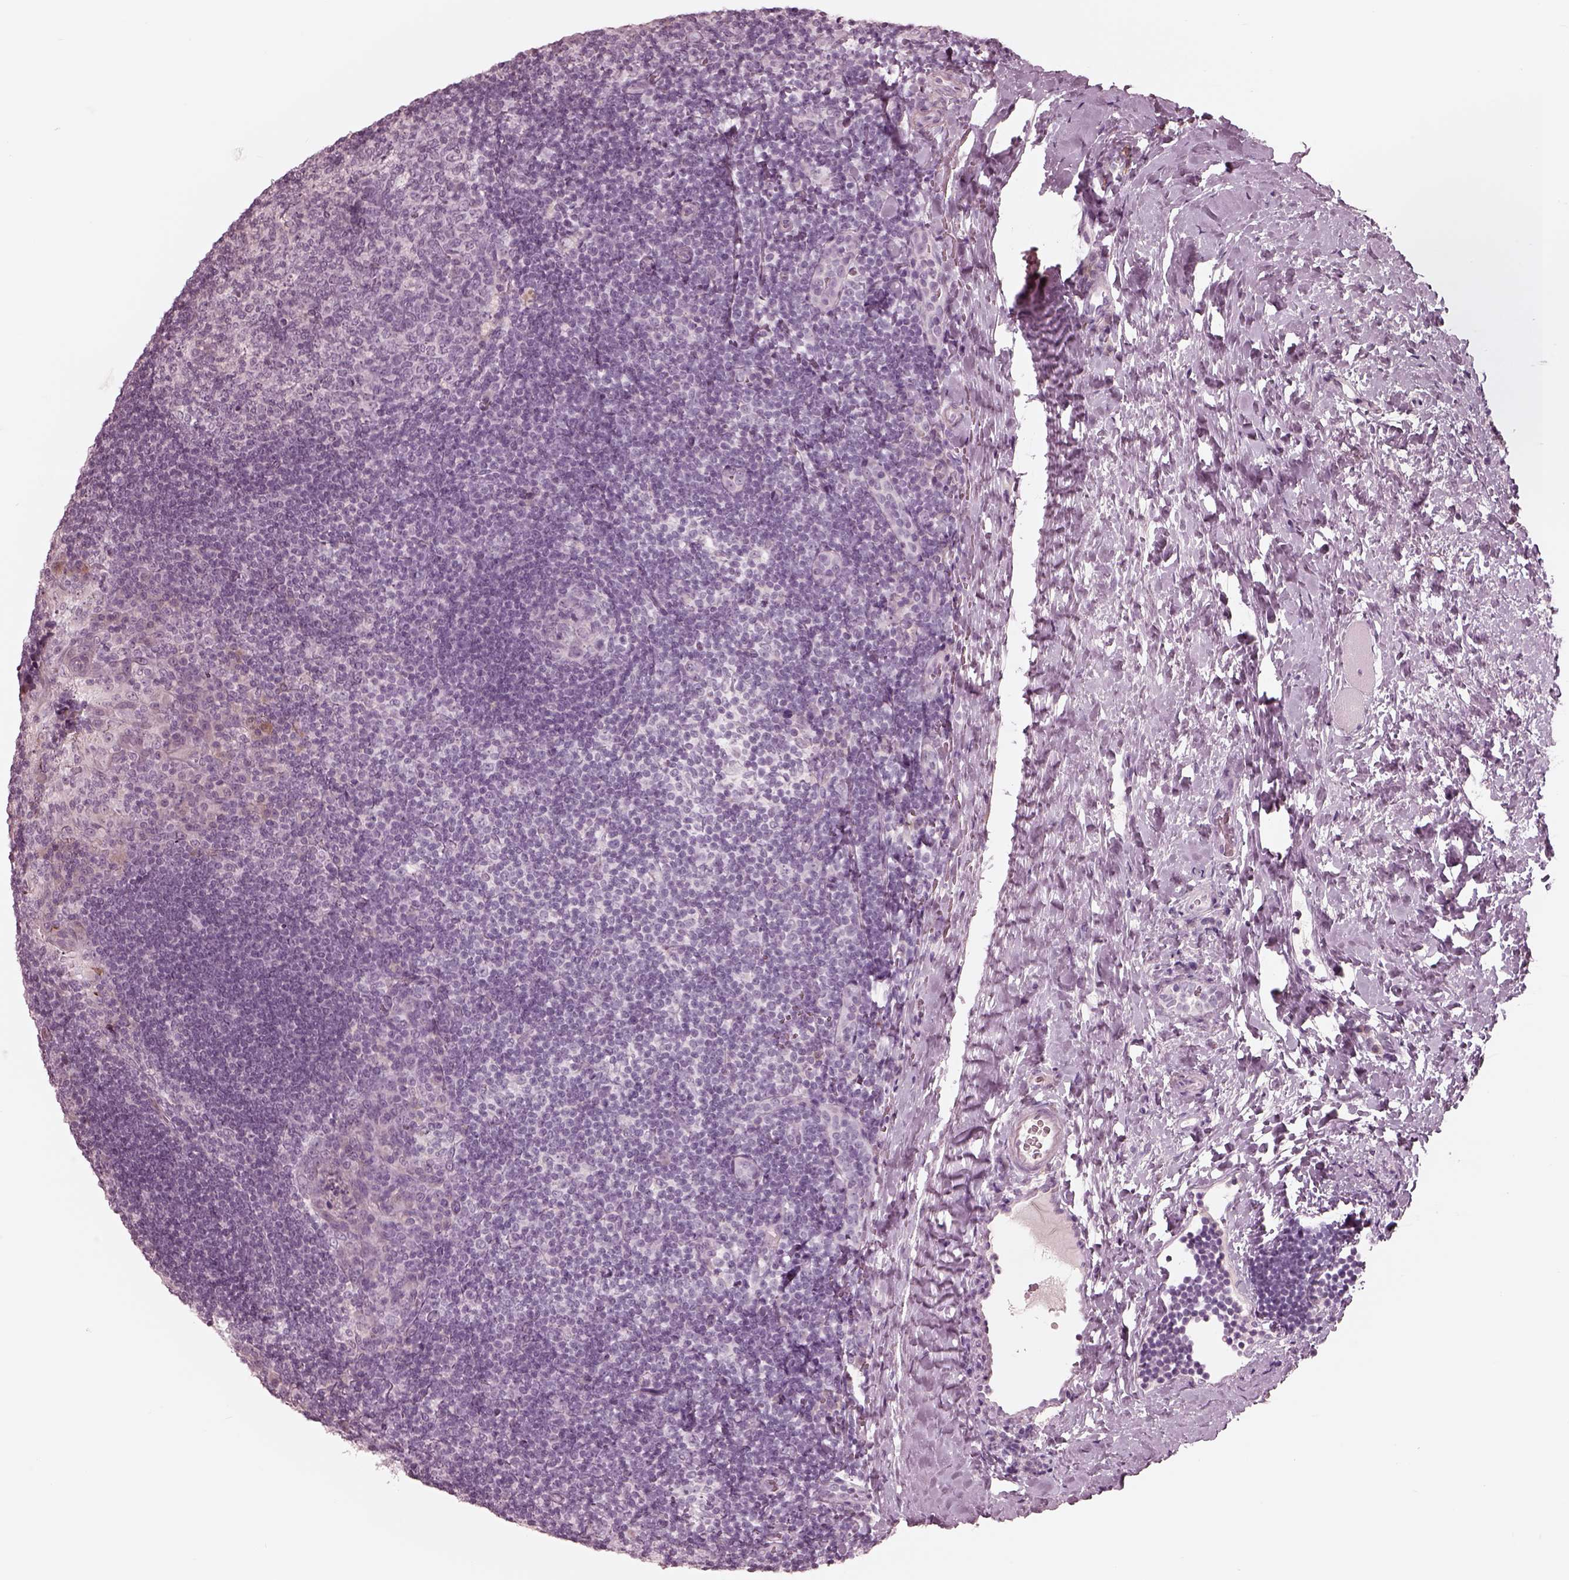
{"staining": {"intensity": "negative", "quantity": "none", "location": "none"}, "tissue": "tonsil", "cell_type": "Germinal center cells", "image_type": "normal", "snomed": [{"axis": "morphology", "description": "Normal tissue, NOS"}, {"axis": "topography", "description": "Tonsil"}], "caption": "Tonsil stained for a protein using immunohistochemistry (IHC) demonstrates no staining germinal center cells.", "gene": "CADM2", "patient": {"sex": "male", "age": 17}}